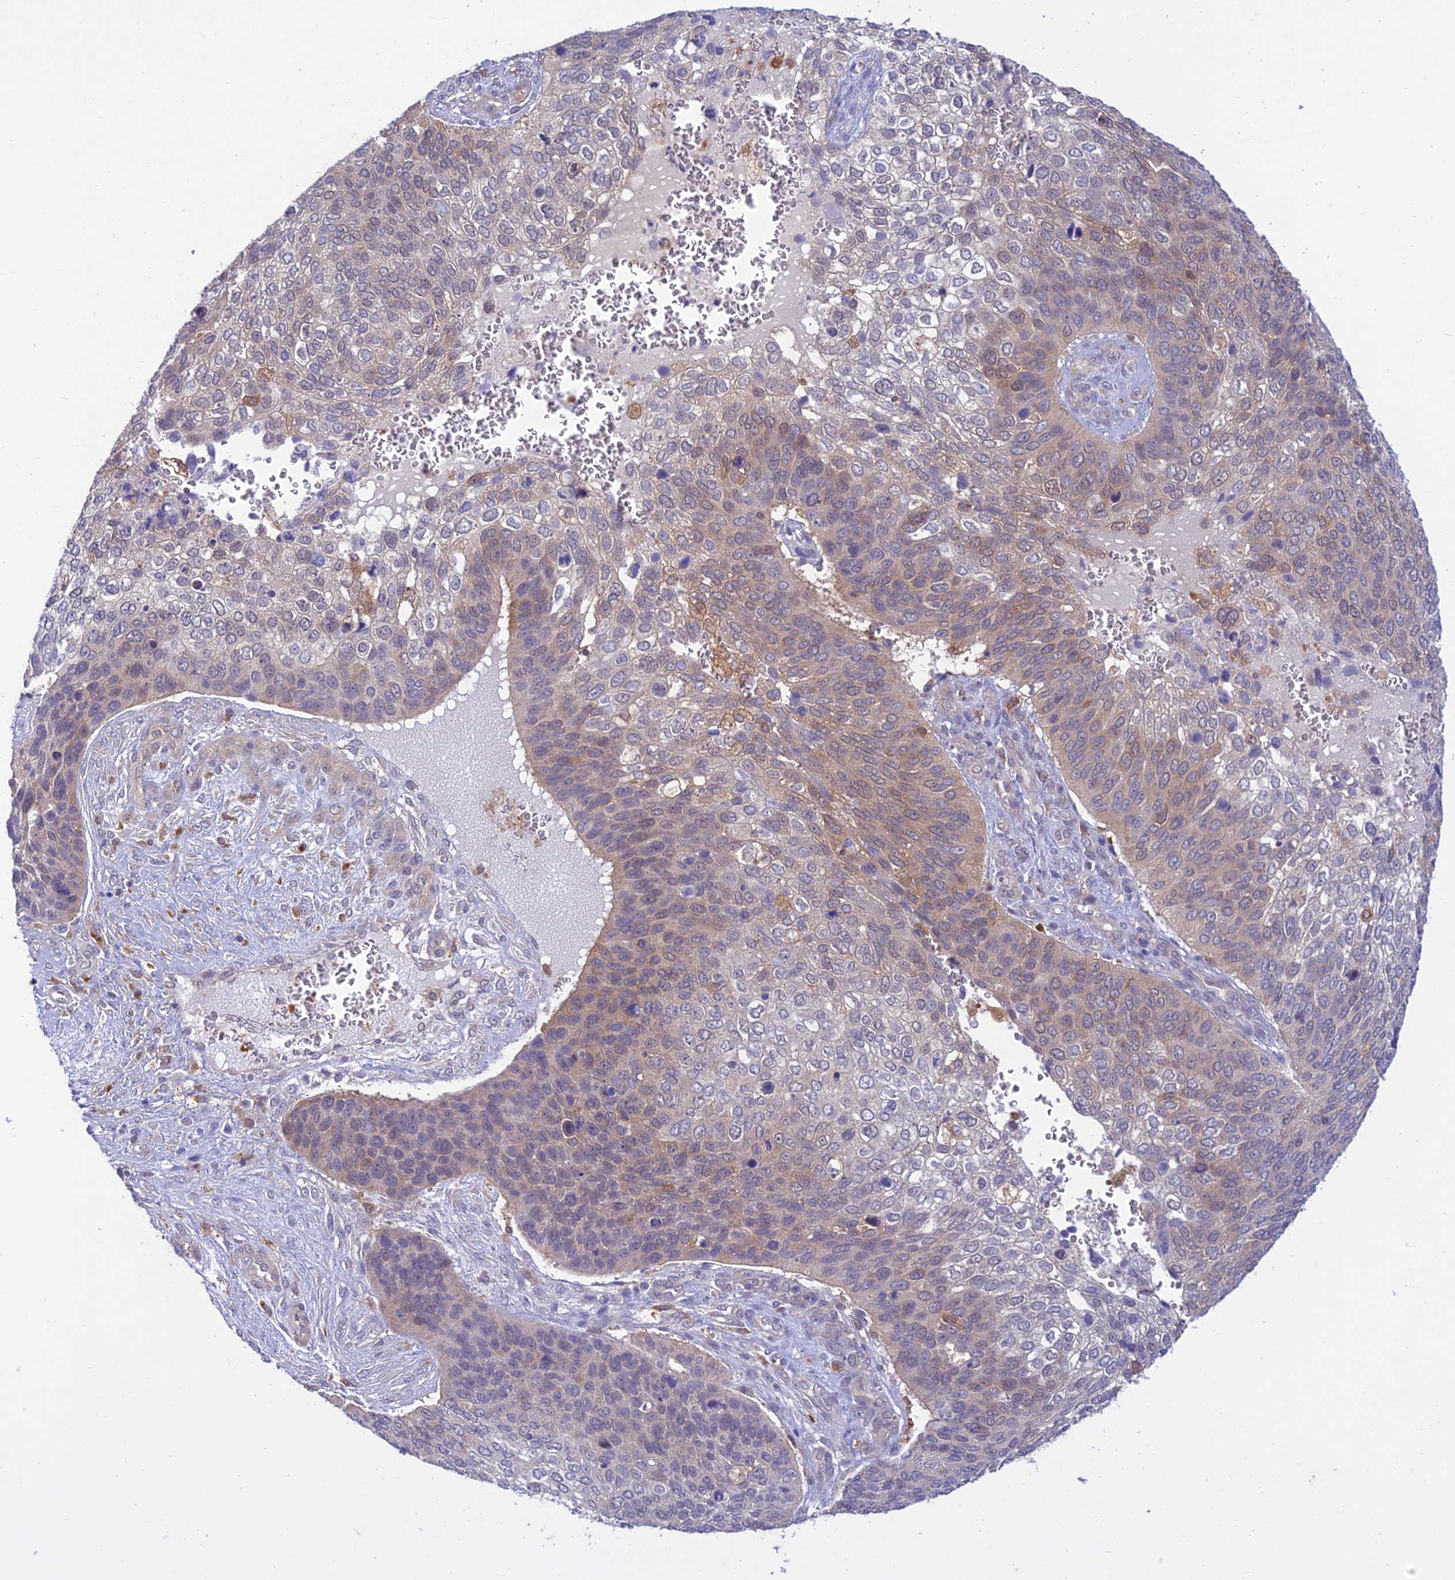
{"staining": {"intensity": "weak", "quantity": "<25%", "location": "cytoplasmic/membranous"}, "tissue": "skin cancer", "cell_type": "Tumor cells", "image_type": "cancer", "snomed": [{"axis": "morphology", "description": "Basal cell carcinoma"}, {"axis": "topography", "description": "Skin"}], "caption": "Protein analysis of skin cancer (basal cell carcinoma) reveals no significant expression in tumor cells.", "gene": "UBE2G1", "patient": {"sex": "female", "age": 74}}